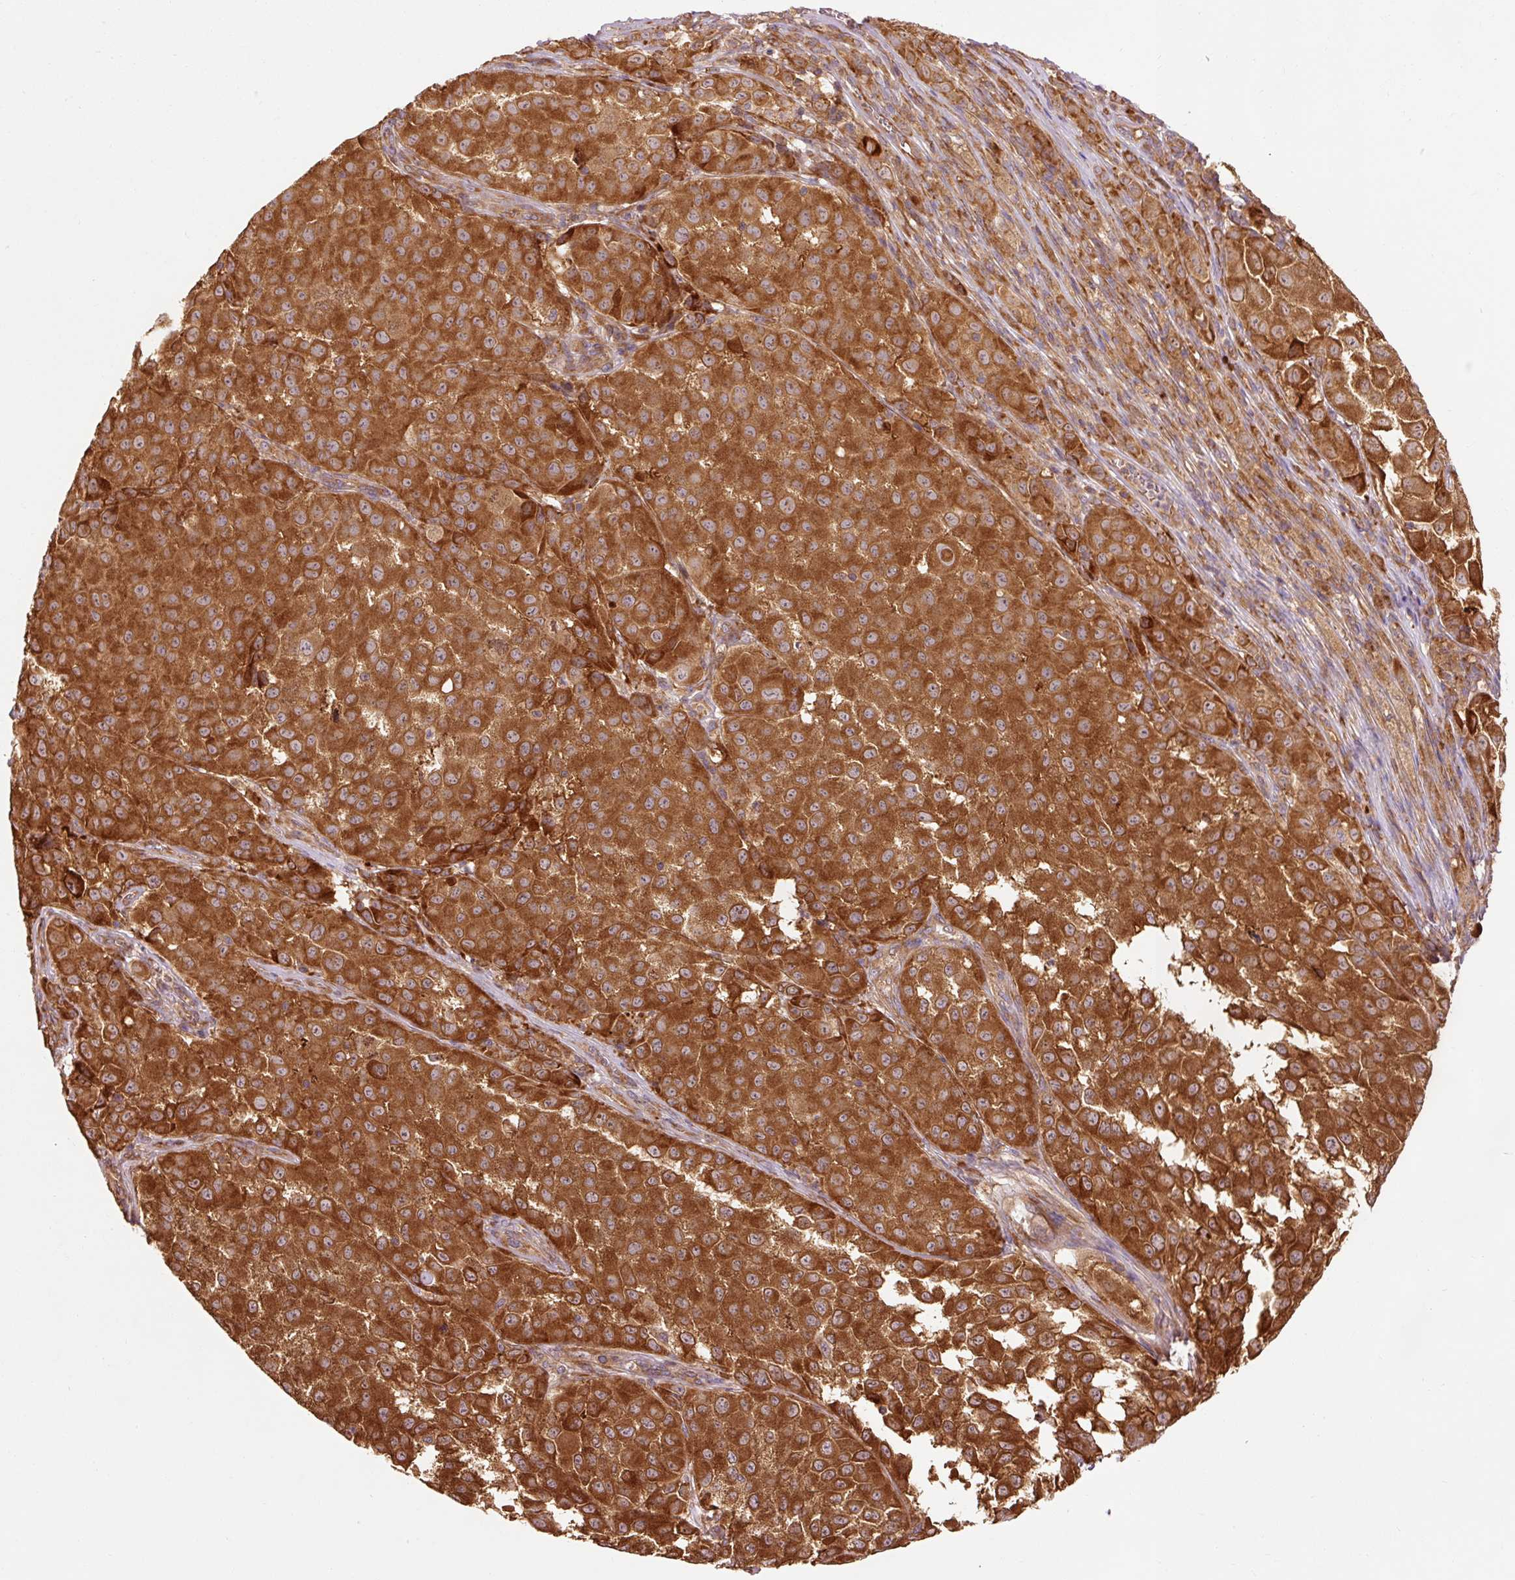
{"staining": {"intensity": "strong", "quantity": ">75%", "location": "cytoplasmic/membranous"}, "tissue": "melanoma", "cell_type": "Tumor cells", "image_type": "cancer", "snomed": [{"axis": "morphology", "description": "Malignant melanoma, NOS"}, {"axis": "topography", "description": "Skin"}], "caption": "Melanoma stained with immunohistochemistry shows strong cytoplasmic/membranous positivity in approximately >75% of tumor cells.", "gene": "PDAP1", "patient": {"sex": "male", "age": 64}}